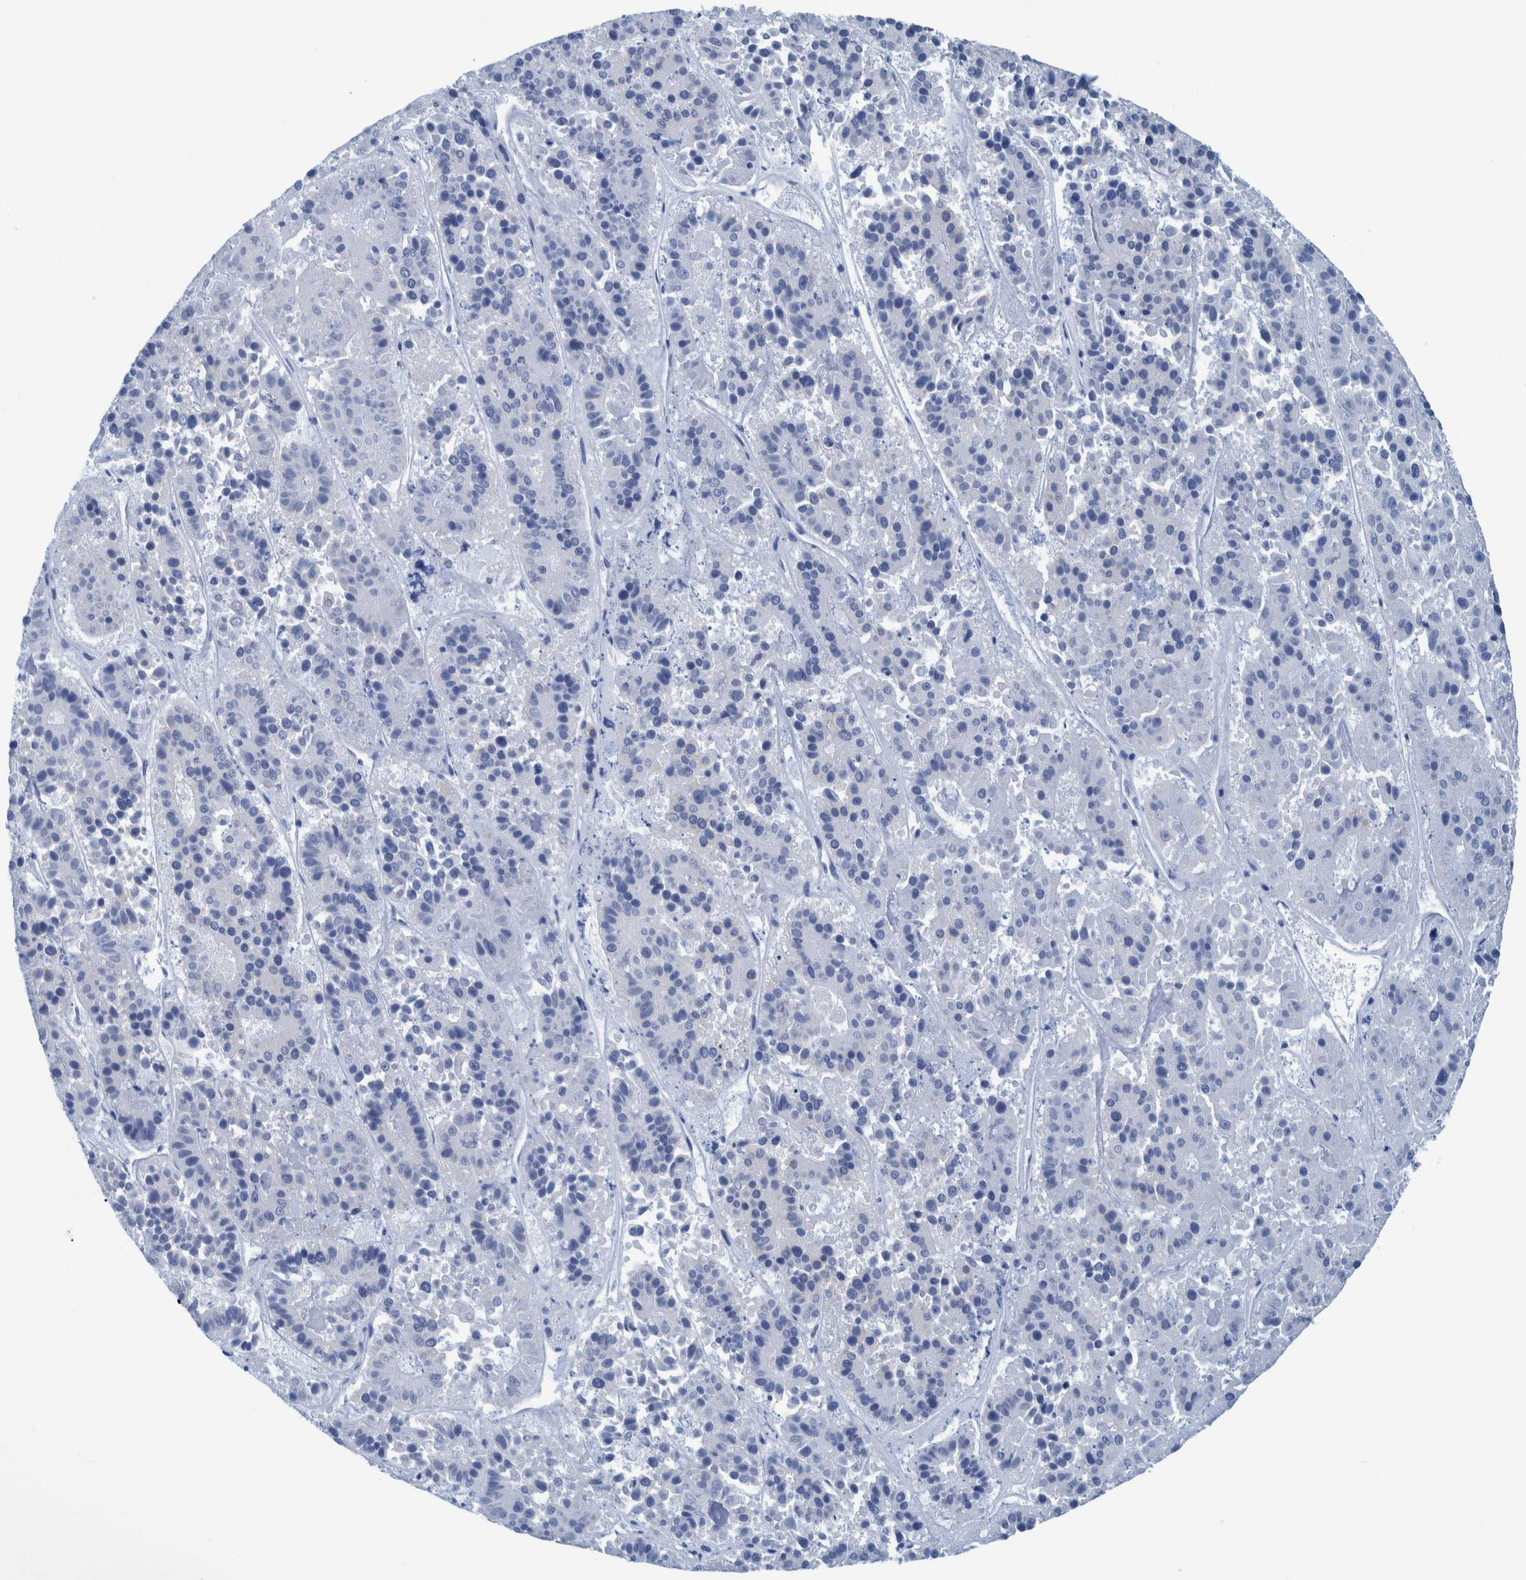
{"staining": {"intensity": "negative", "quantity": "none", "location": "none"}, "tissue": "pancreatic cancer", "cell_type": "Tumor cells", "image_type": "cancer", "snomed": [{"axis": "morphology", "description": "Adenocarcinoma, NOS"}, {"axis": "topography", "description": "Pancreas"}], "caption": "Immunohistochemical staining of pancreatic cancer shows no significant expression in tumor cells.", "gene": "IDO1", "patient": {"sex": "male", "age": 50}}